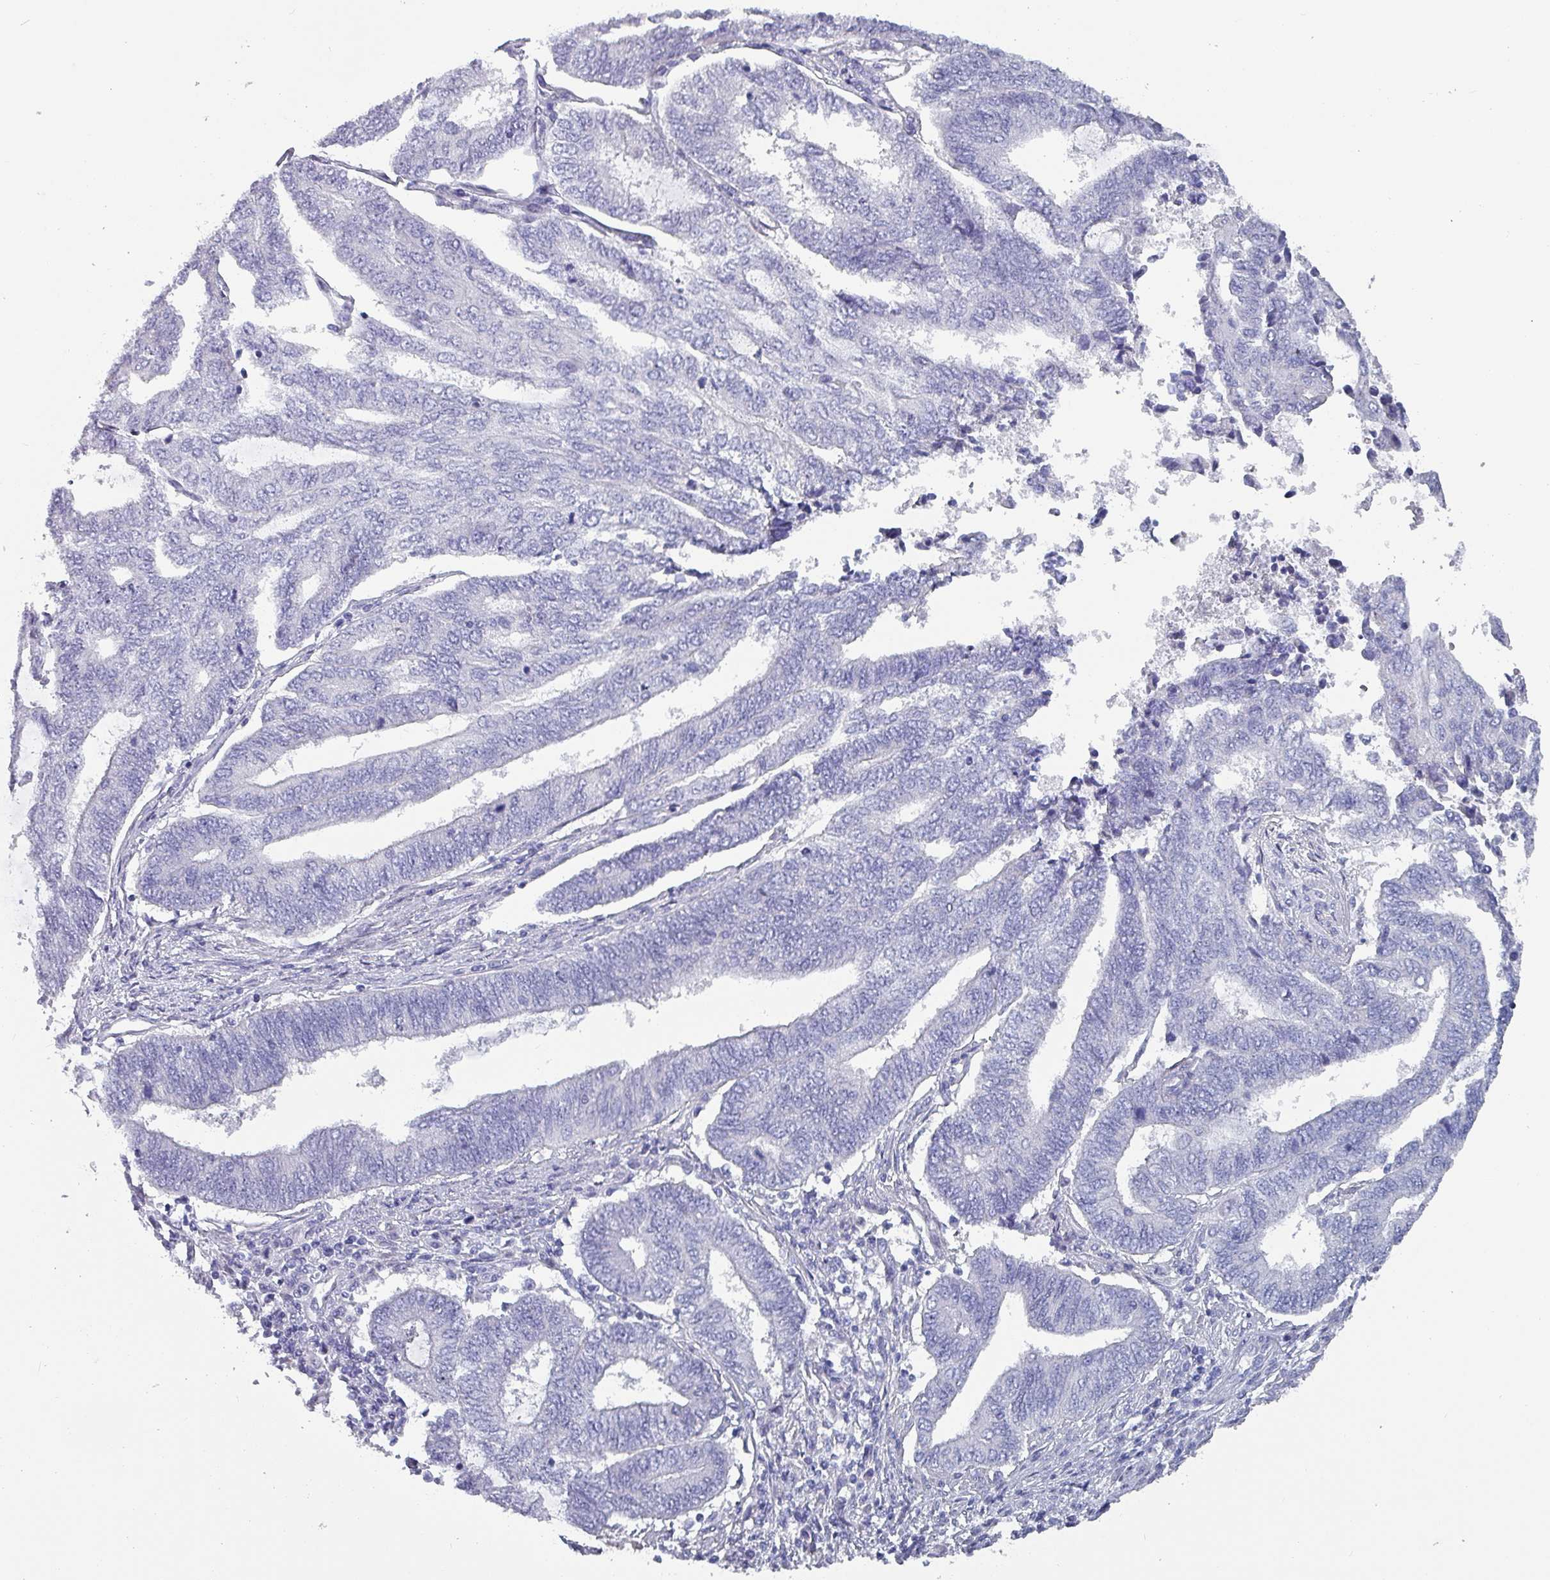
{"staining": {"intensity": "negative", "quantity": "none", "location": "none"}, "tissue": "endometrial cancer", "cell_type": "Tumor cells", "image_type": "cancer", "snomed": [{"axis": "morphology", "description": "Adenocarcinoma, NOS"}, {"axis": "topography", "description": "Uterus"}, {"axis": "topography", "description": "Endometrium"}], "caption": "There is no significant staining in tumor cells of endometrial cancer (adenocarcinoma).", "gene": "INS-IGF2", "patient": {"sex": "female", "age": 70}}